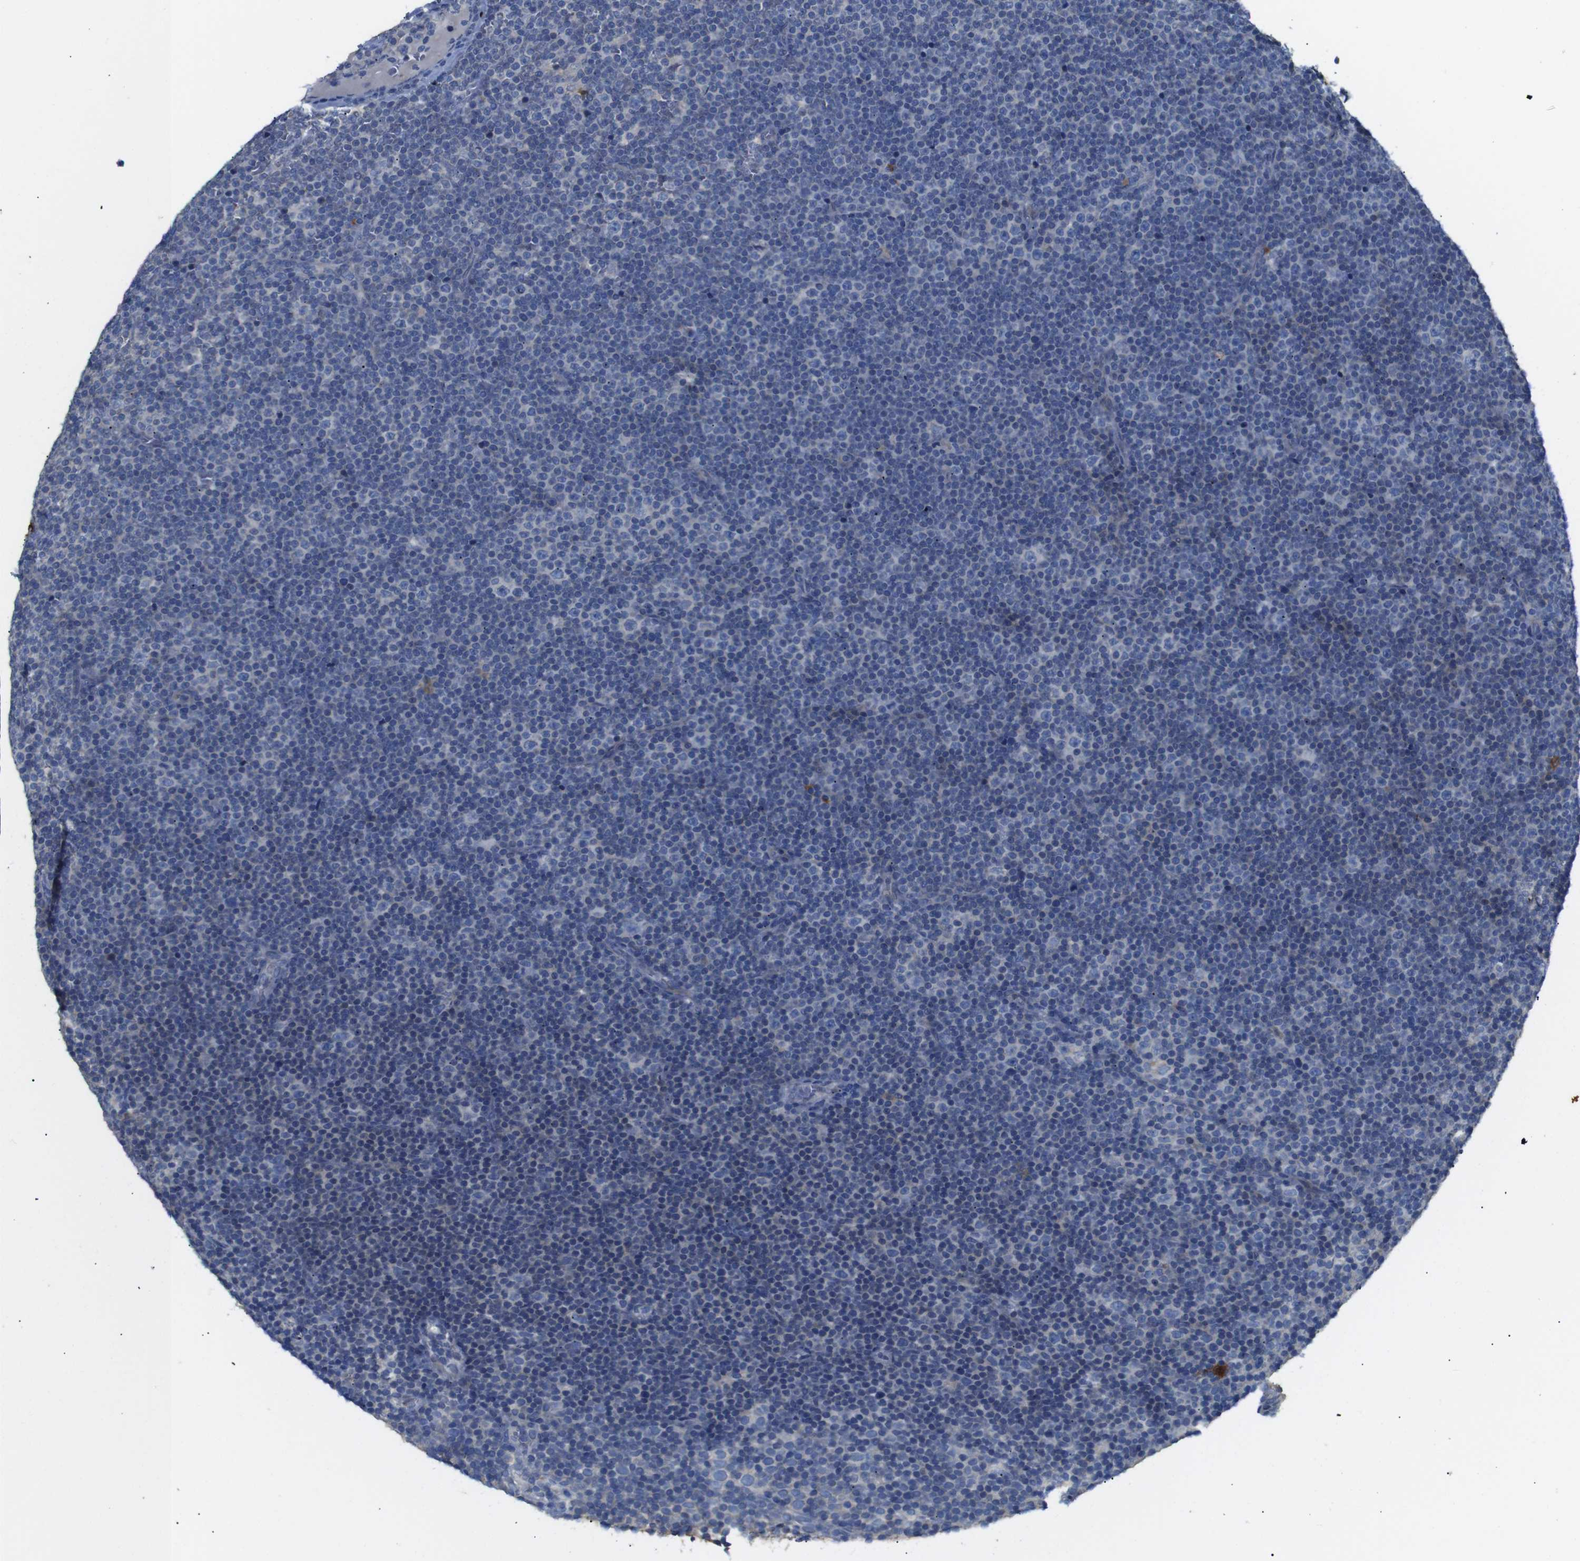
{"staining": {"intensity": "negative", "quantity": "none", "location": "none"}, "tissue": "lymphoma", "cell_type": "Tumor cells", "image_type": "cancer", "snomed": [{"axis": "morphology", "description": "Malignant lymphoma, non-Hodgkin's type, Low grade"}, {"axis": "topography", "description": "Lymph node"}], "caption": "Immunohistochemical staining of human malignant lymphoma, non-Hodgkin's type (low-grade) reveals no significant staining in tumor cells.", "gene": "ALOX15", "patient": {"sex": "female", "age": 67}}